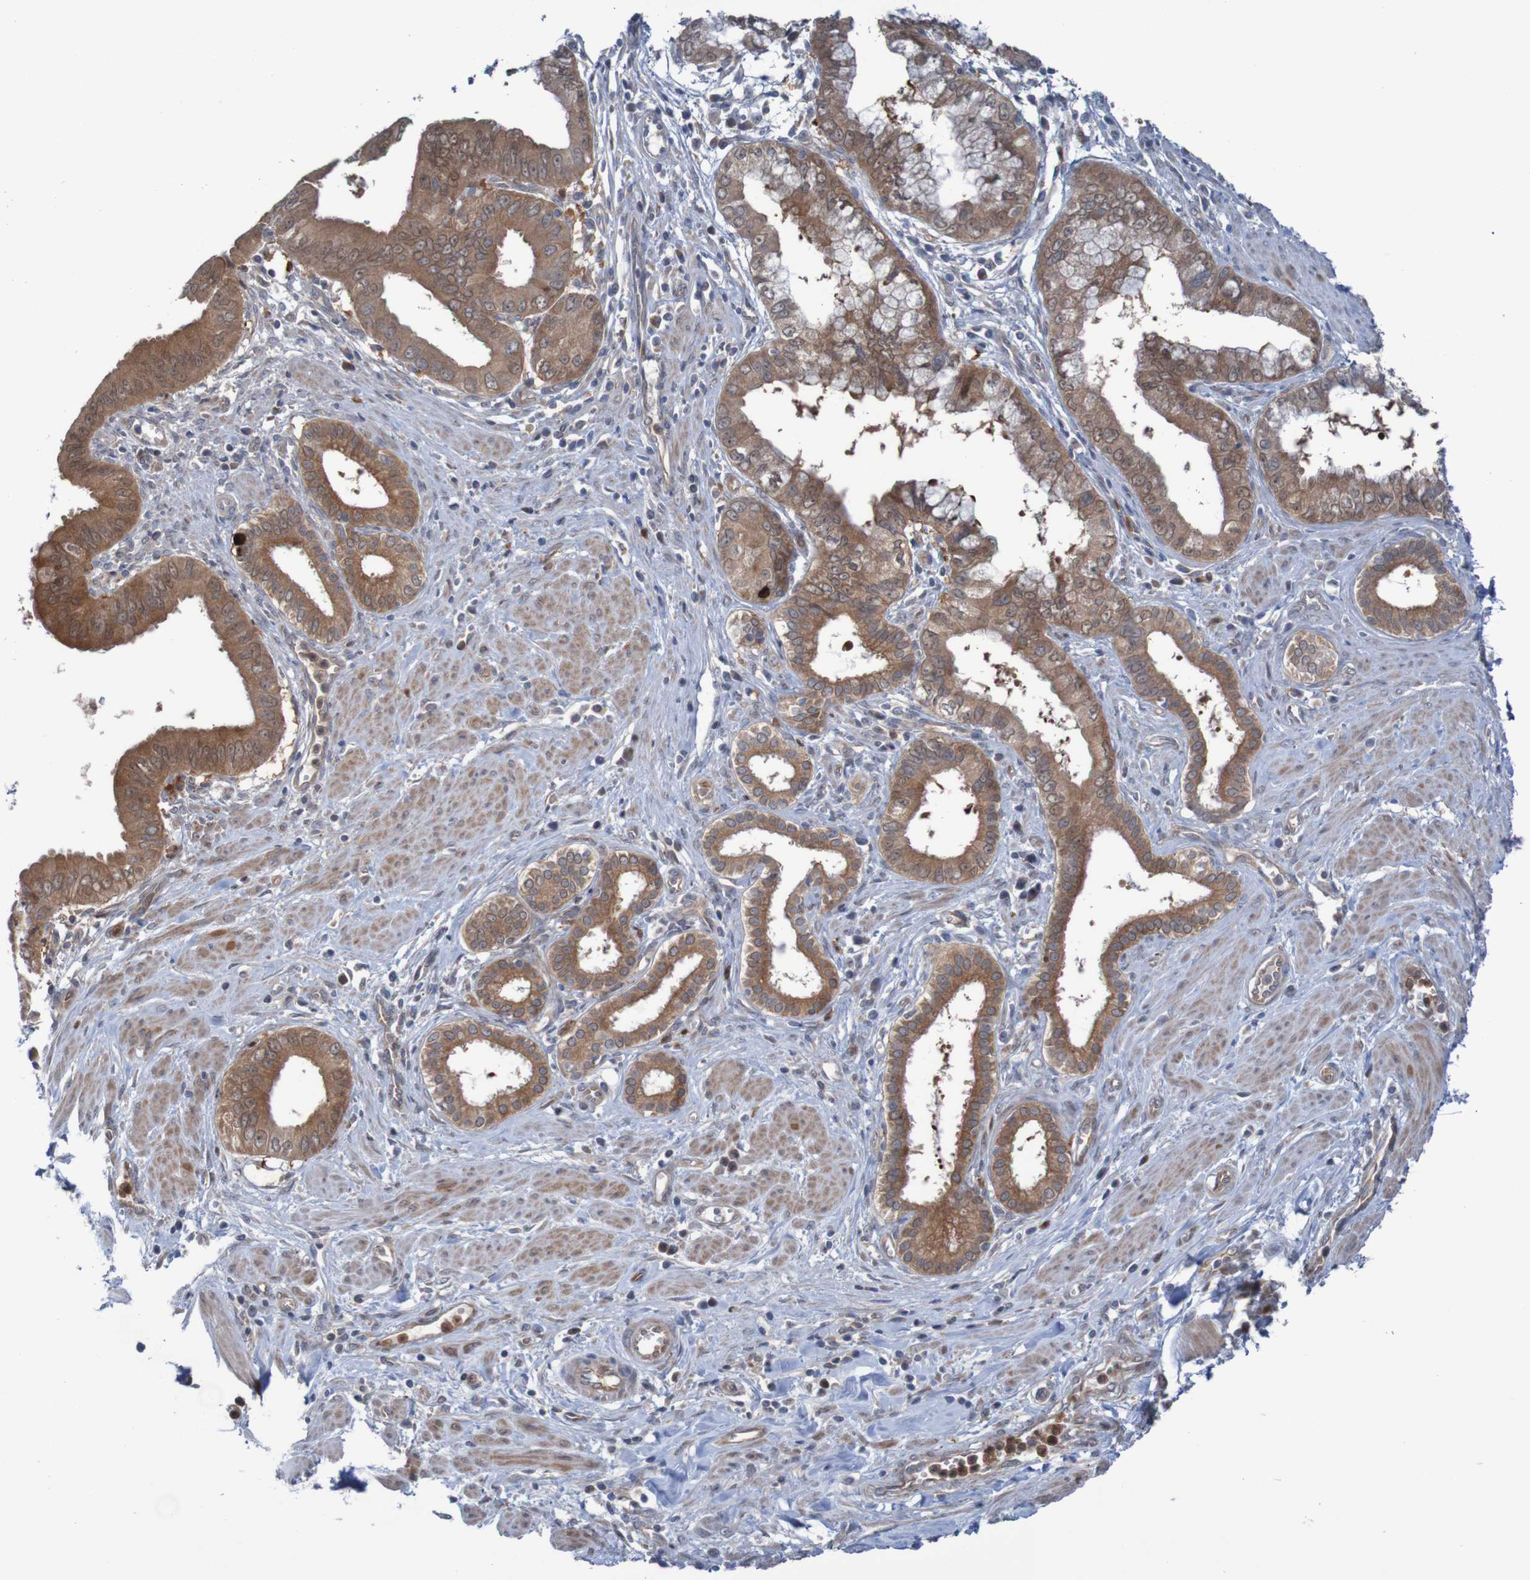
{"staining": {"intensity": "strong", "quantity": ">75%", "location": "cytoplasmic/membranous"}, "tissue": "pancreatic cancer", "cell_type": "Tumor cells", "image_type": "cancer", "snomed": [{"axis": "morphology", "description": "Normal tissue, NOS"}, {"axis": "topography", "description": "Lymph node"}], "caption": "Pancreatic cancer was stained to show a protein in brown. There is high levels of strong cytoplasmic/membranous staining in about >75% of tumor cells.", "gene": "ANGPT4", "patient": {"sex": "male", "age": 50}}